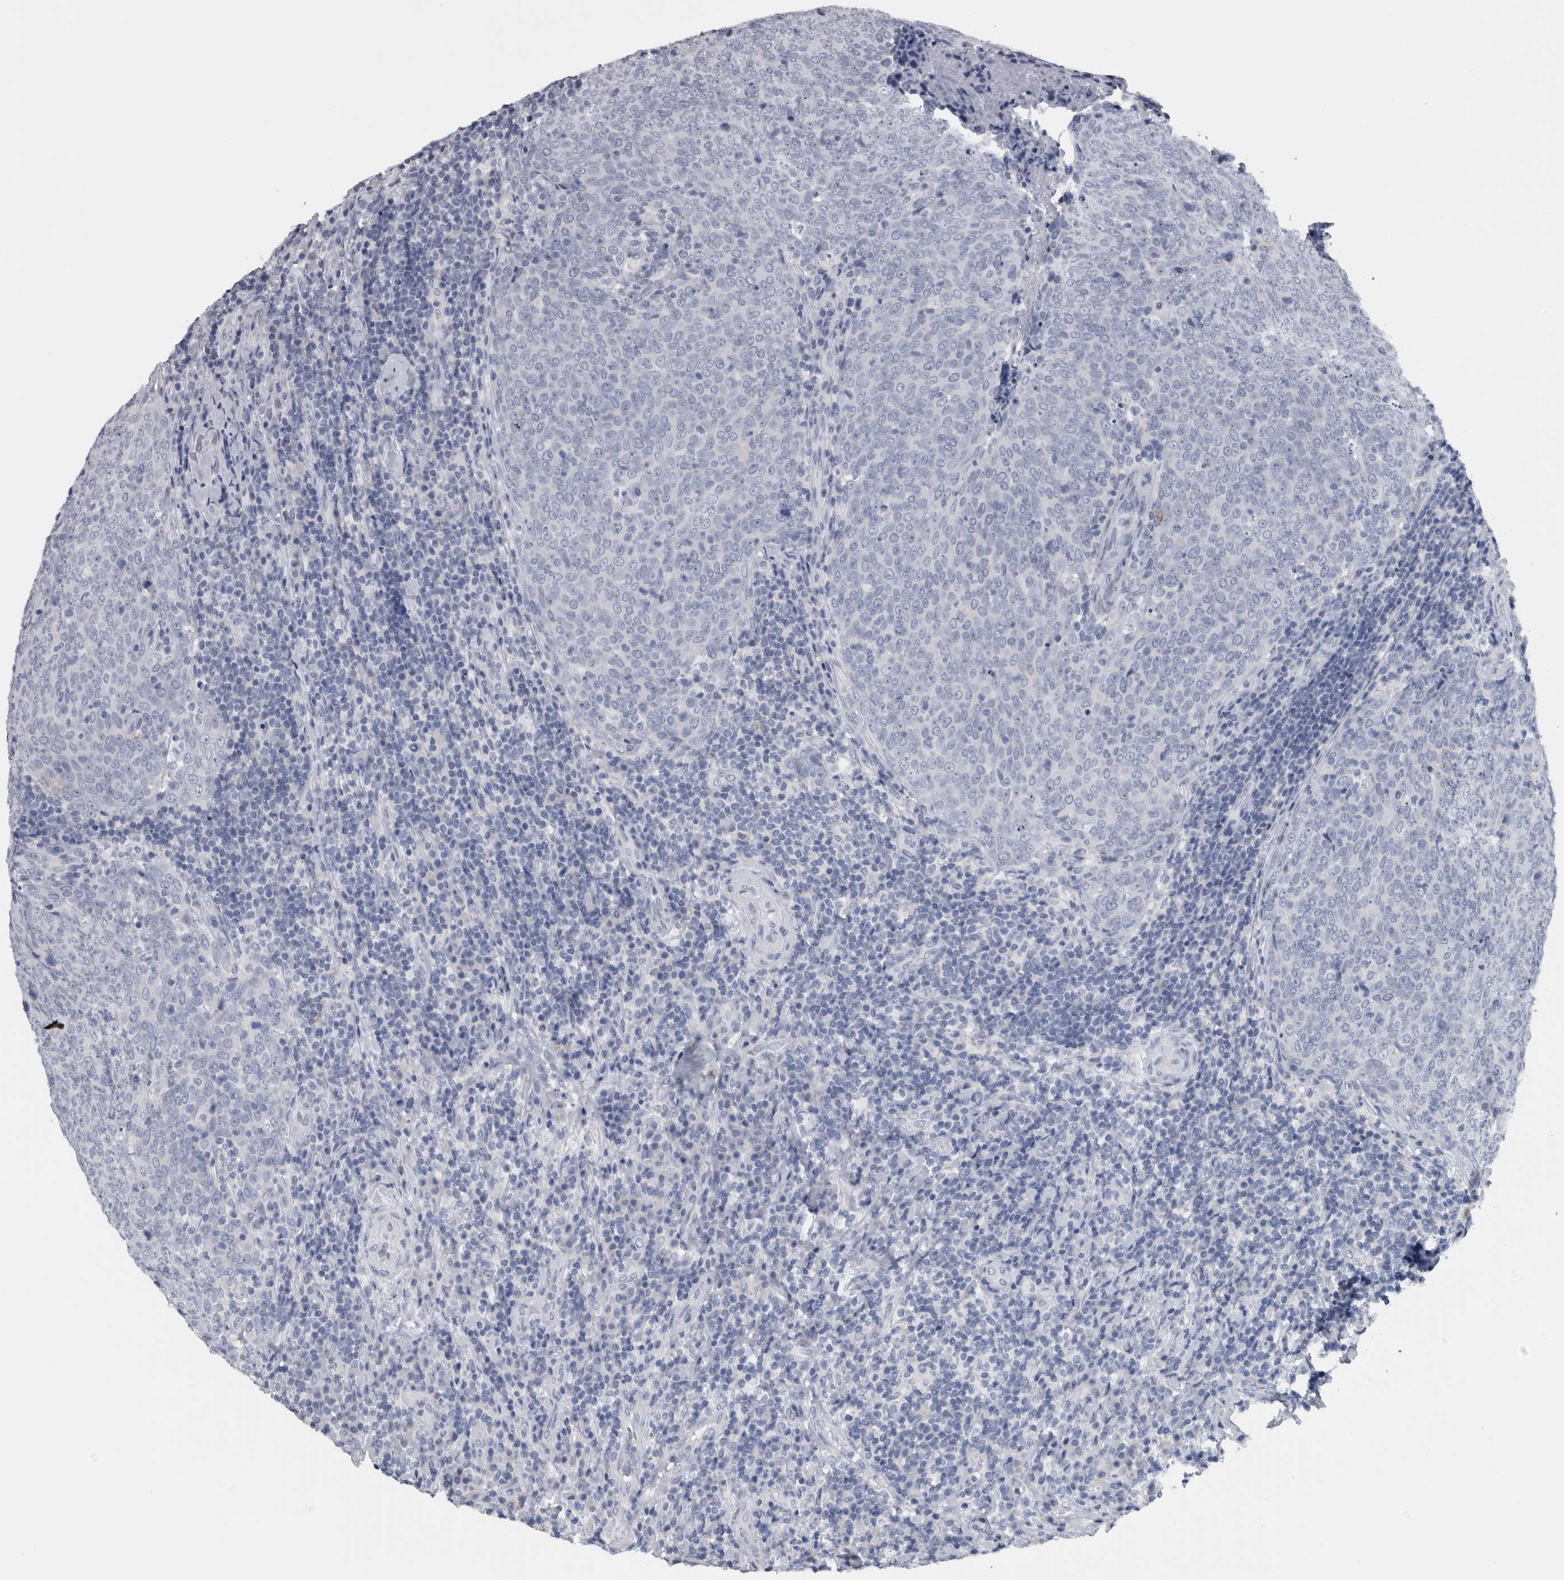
{"staining": {"intensity": "negative", "quantity": "none", "location": "none"}, "tissue": "head and neck cancer", "cell_type": "Tumor cells", "image_type": "cancer", "snomed": [{"axis": "morphology", "description": "Squamous cell carcinoma, NOS"}, {"axis": "morphology", "description": "Squamous cell carcinoma, metastatic, NOS"}, {"axis": "topography", "description": "Lymph node"}, {"axis": "topography", "description": "Head-Neck"}], "caption": "Histopathology image shows no protein positivity in tumor cells of head and neck cancer (metastatic squamous cell carcinoma) tissue. Nuclei are stained in blue.", "gene": "CDH17", "patient": {"sex": "male", "age": 62}}